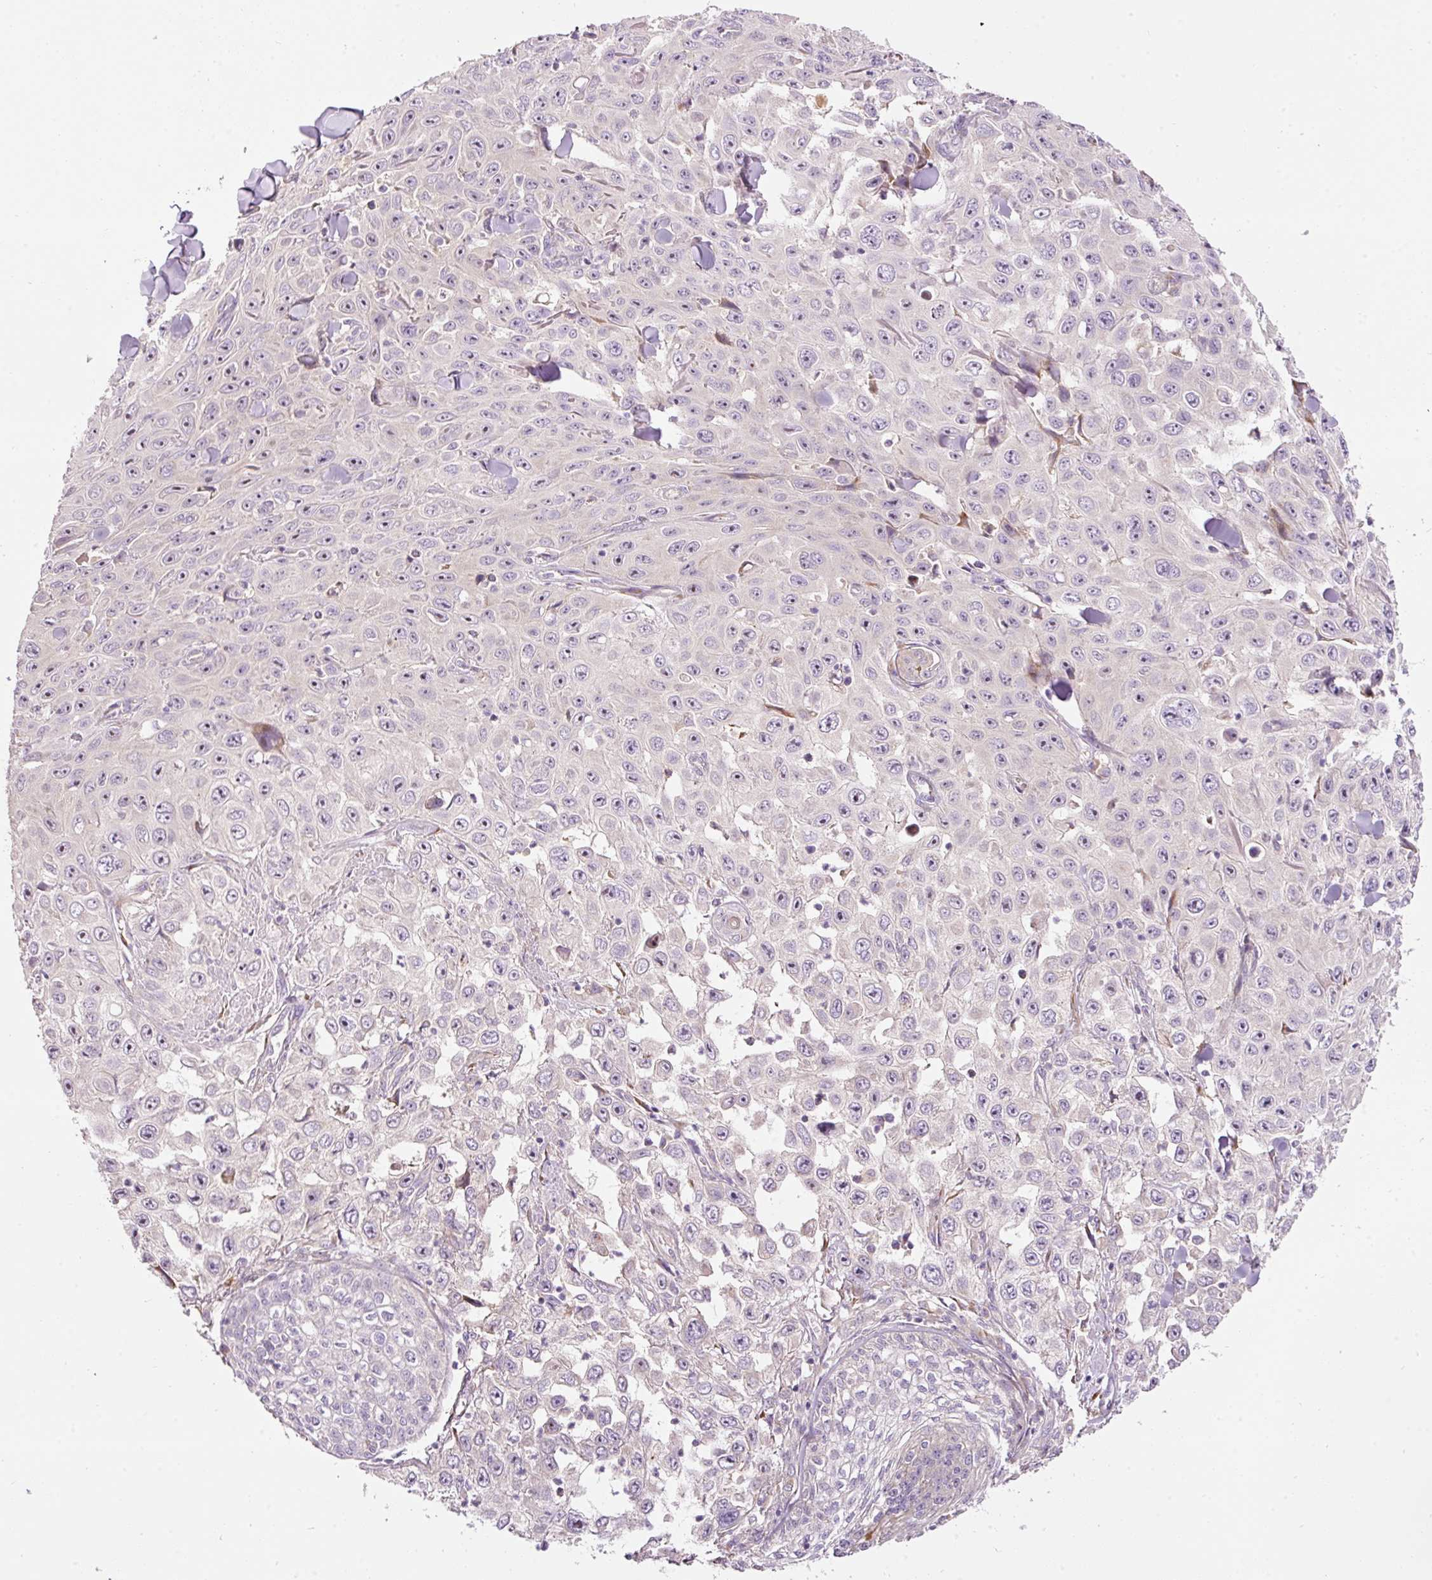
{"staining": {"intensity": "negative", "quantity": "none", "location": "none"}, "tissue": "skin cancer", "cell_type": "Tumor cells", "image_type": "cancer", "snomed": [{"axis": "morphology", "description": "Squamous cell carcinoma, NOS"}, {"axis": "topography", "description": "Skin"}], "caption": "Immunohistochemistry (IHC) of squamous cell carcinoma (skin) demonstrates no expression in tumor cells.", "gene": "RSPO2", "patient": {"sex": "male", "age": 82}}